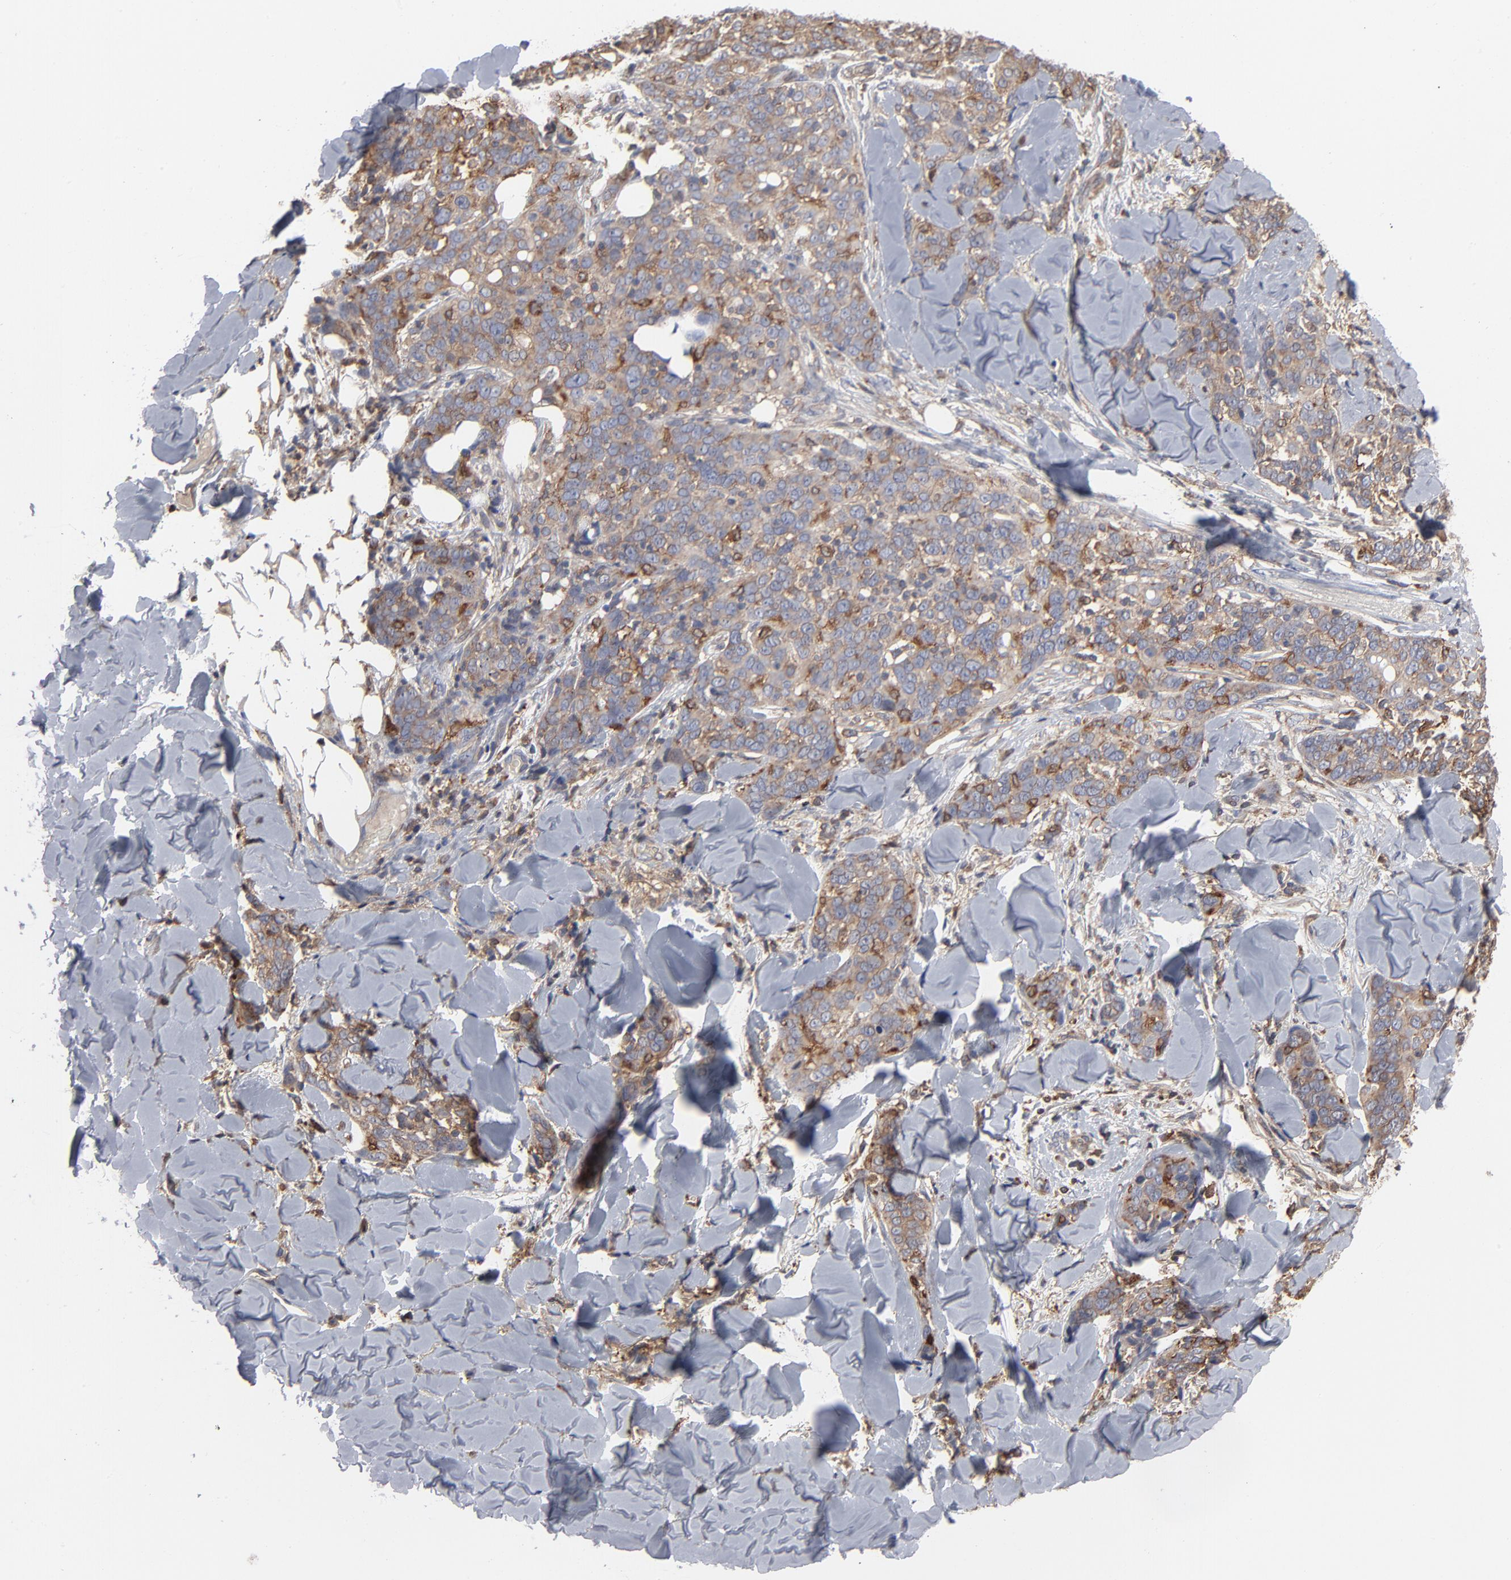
{"staining": {"intensity": "moderate", "quantity": ">75%", "location": "cytoplasmic/membranous"}, "tissue": "skin cancer", "cell_type": "Tumor cells", "image_type": "cancer", "snomed": [{"axis": "morphology", "description": "Normal tissue, NOS"}, {"axis": "morphology", "description": "Squamous cell carcinoma, NOS"}, {"axis": "topography", "description": "Skin"}], "caption": "The photomicrograph displays a brown stain indicating the presence of a protein in the cytoplasmic/membranous of tumor cells in squamous cell carcinoma (skin).", "gene": "MAP2K1", "patient": {"sex": "female", "age": 83}}